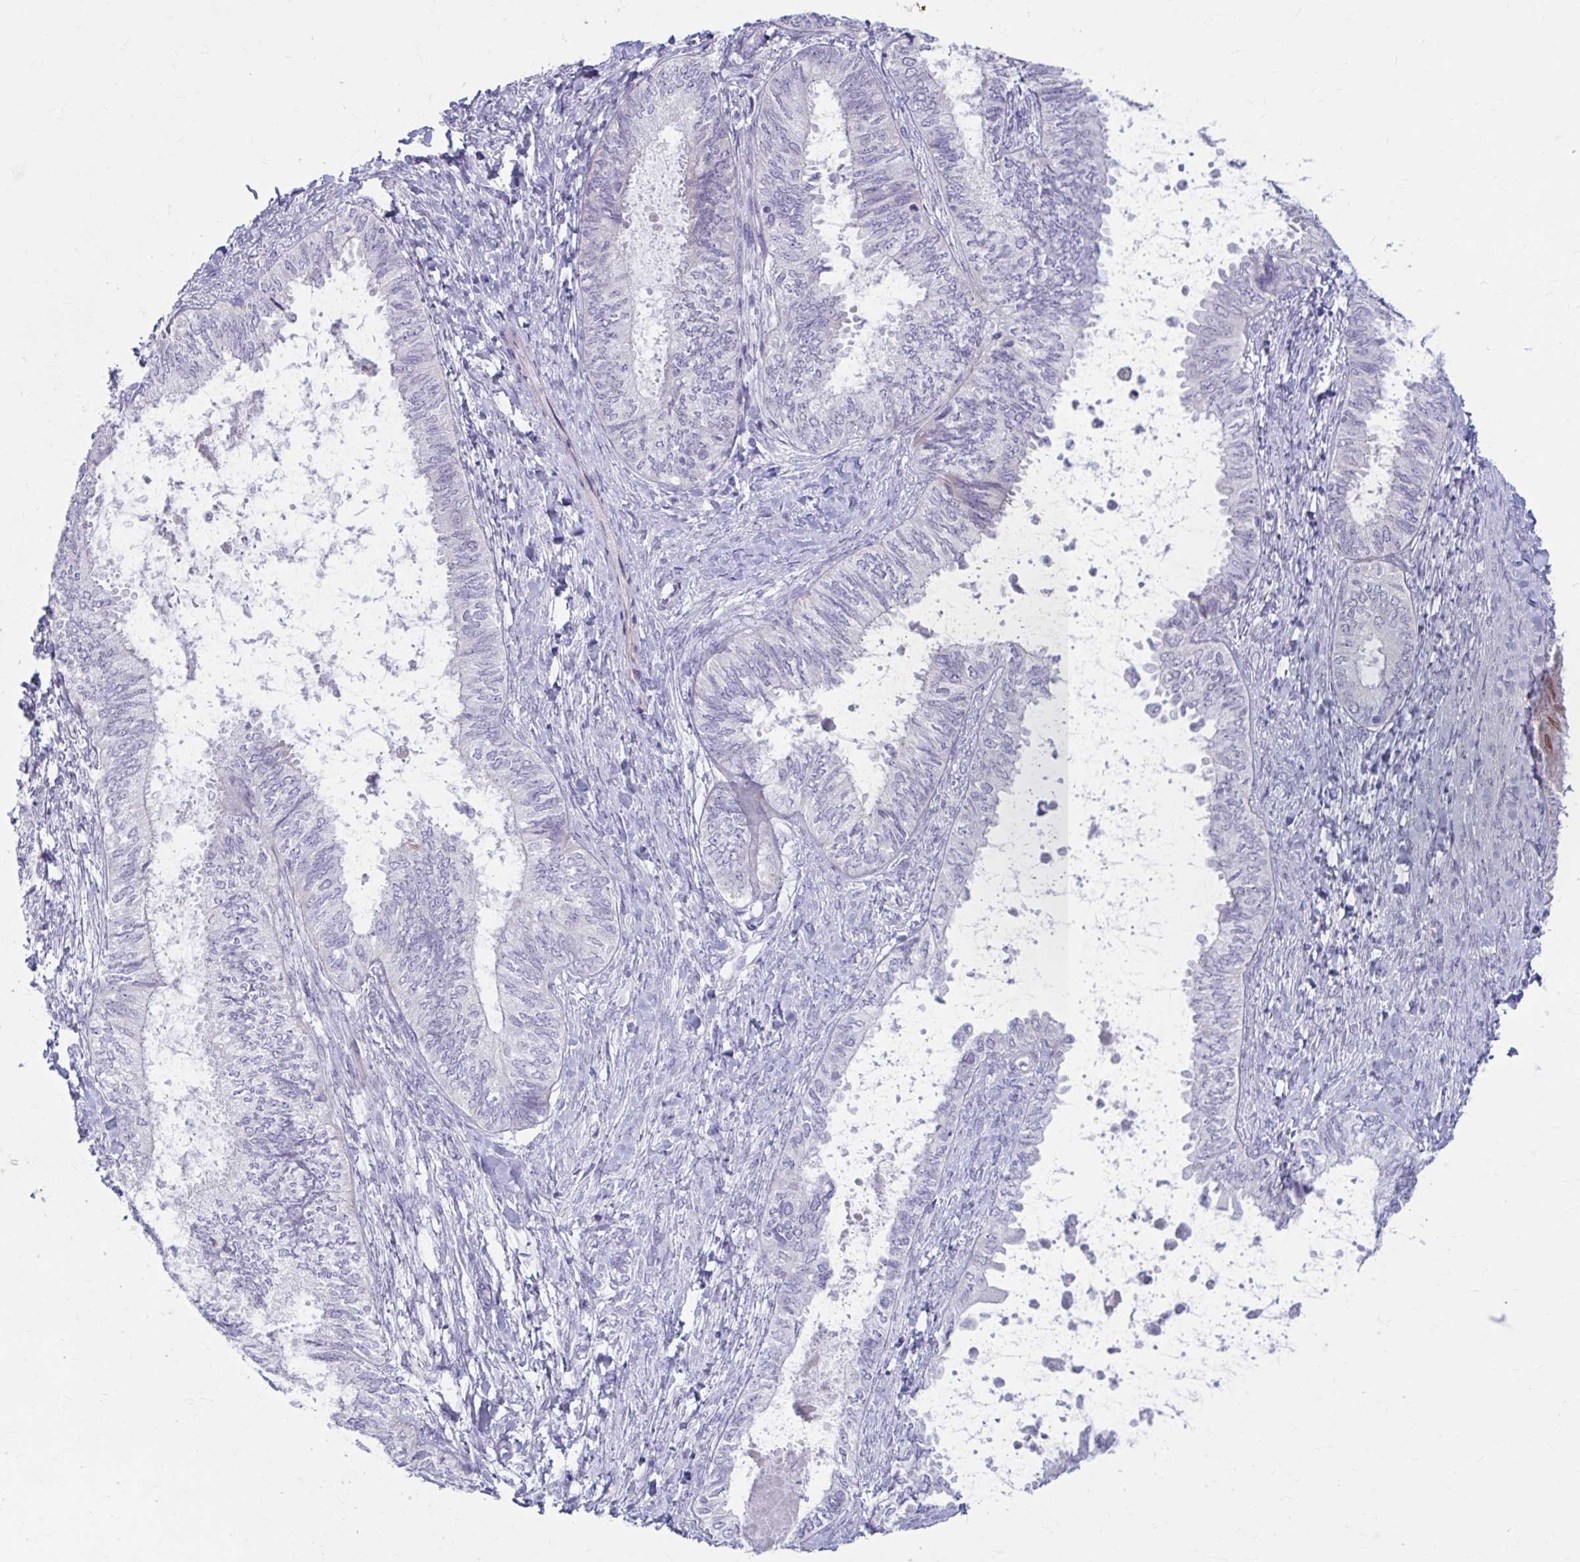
{"staining": {"intensity": "negative", "quantity": "none", "location": "none"}, "tissue": "ovarian cancer", "cell_type": "Tumor cells", "image_type": "cancer", "snomed": [{"axis": "morphology", "description": "Carcinoma, endometroid"}, {"axis": "topography", "description": "Ovary"}], "caption": "An IHC histopathology image of ovarian cancer (endometroid carcinoma) is shown. There is no staining in tumor cells of ovarian cancer (endometroid carcinoma).", "gene": "MSMO1", "patient": {"sex": "female", "age": 70}}